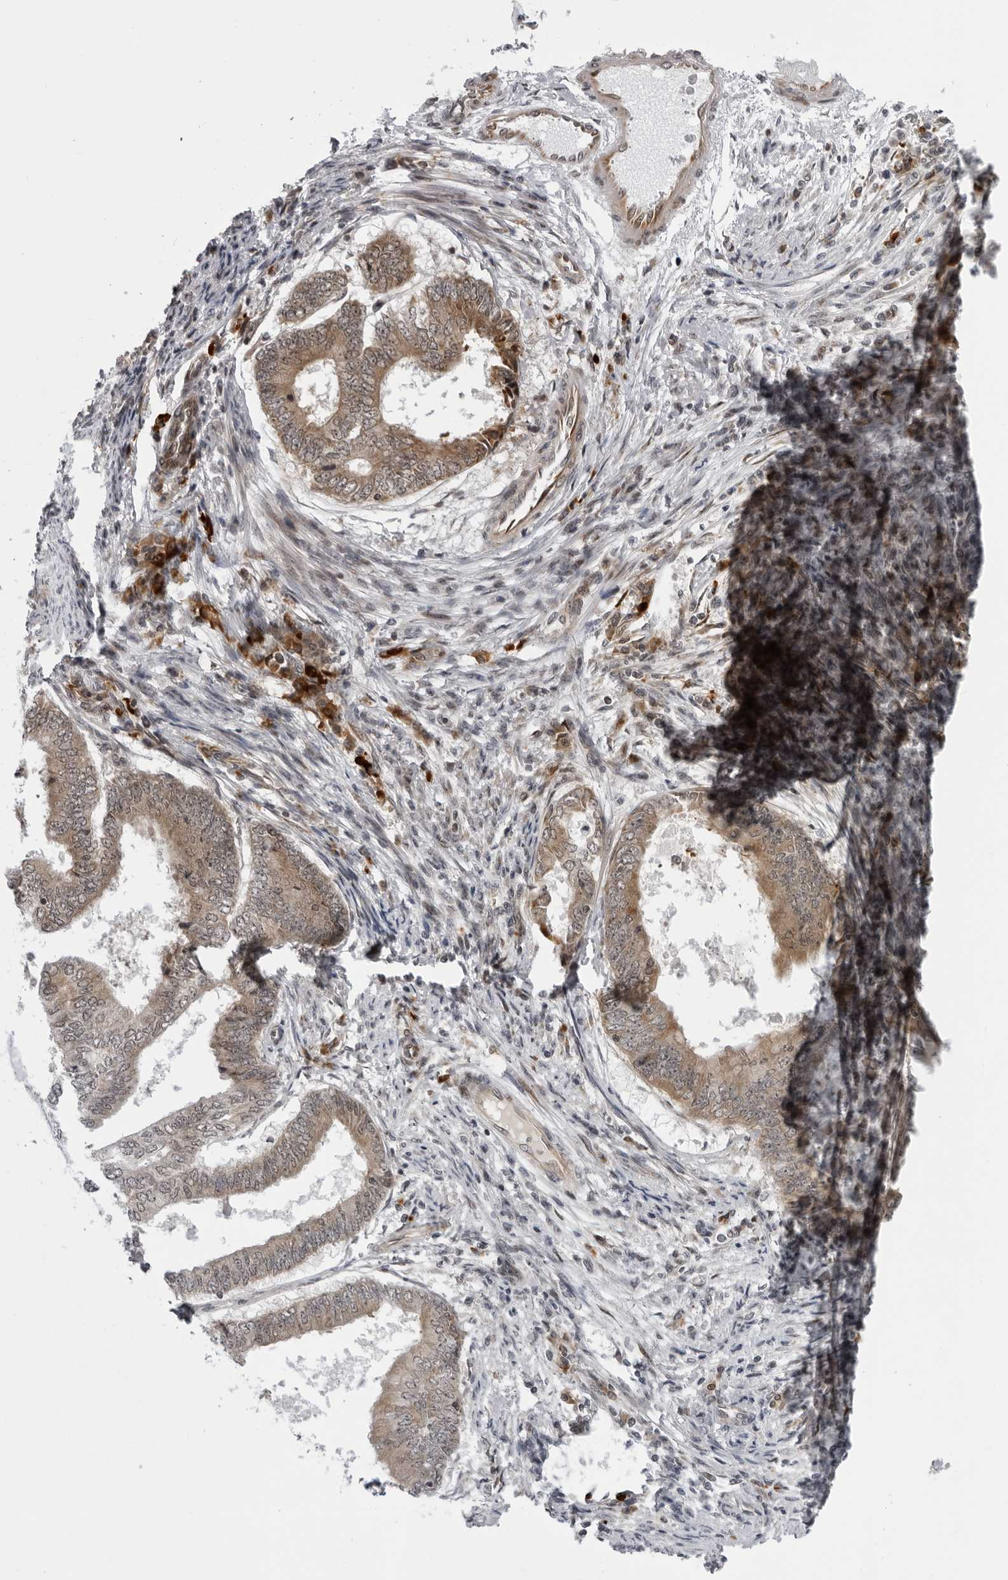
{"staining": {"intensity": "weak", "quantity": ">75%", "location": "cytoplasmic/membranous"}, "tissue": "endometrial cancer", "cell_type": "Tumor cells", "image_type": "cancer", "snomed": [{"axis": "morphology", "description": "Polyp, NOS"}, {"axis": "morphology", "description": "Adenocarcinoma, NOS"}, {"axis": "morphology", "description": "Adenoma, NOS"}, {"axis": "topography", "description": "Endometrium"}], "caption": "This is a histology image of IHC staining of endometrial cancer, which shows weak expression in the cytoplasmic/membranous of tumor cells.", "gene": "GCSAML", "patient": {"sex": "female", "age": 79}}